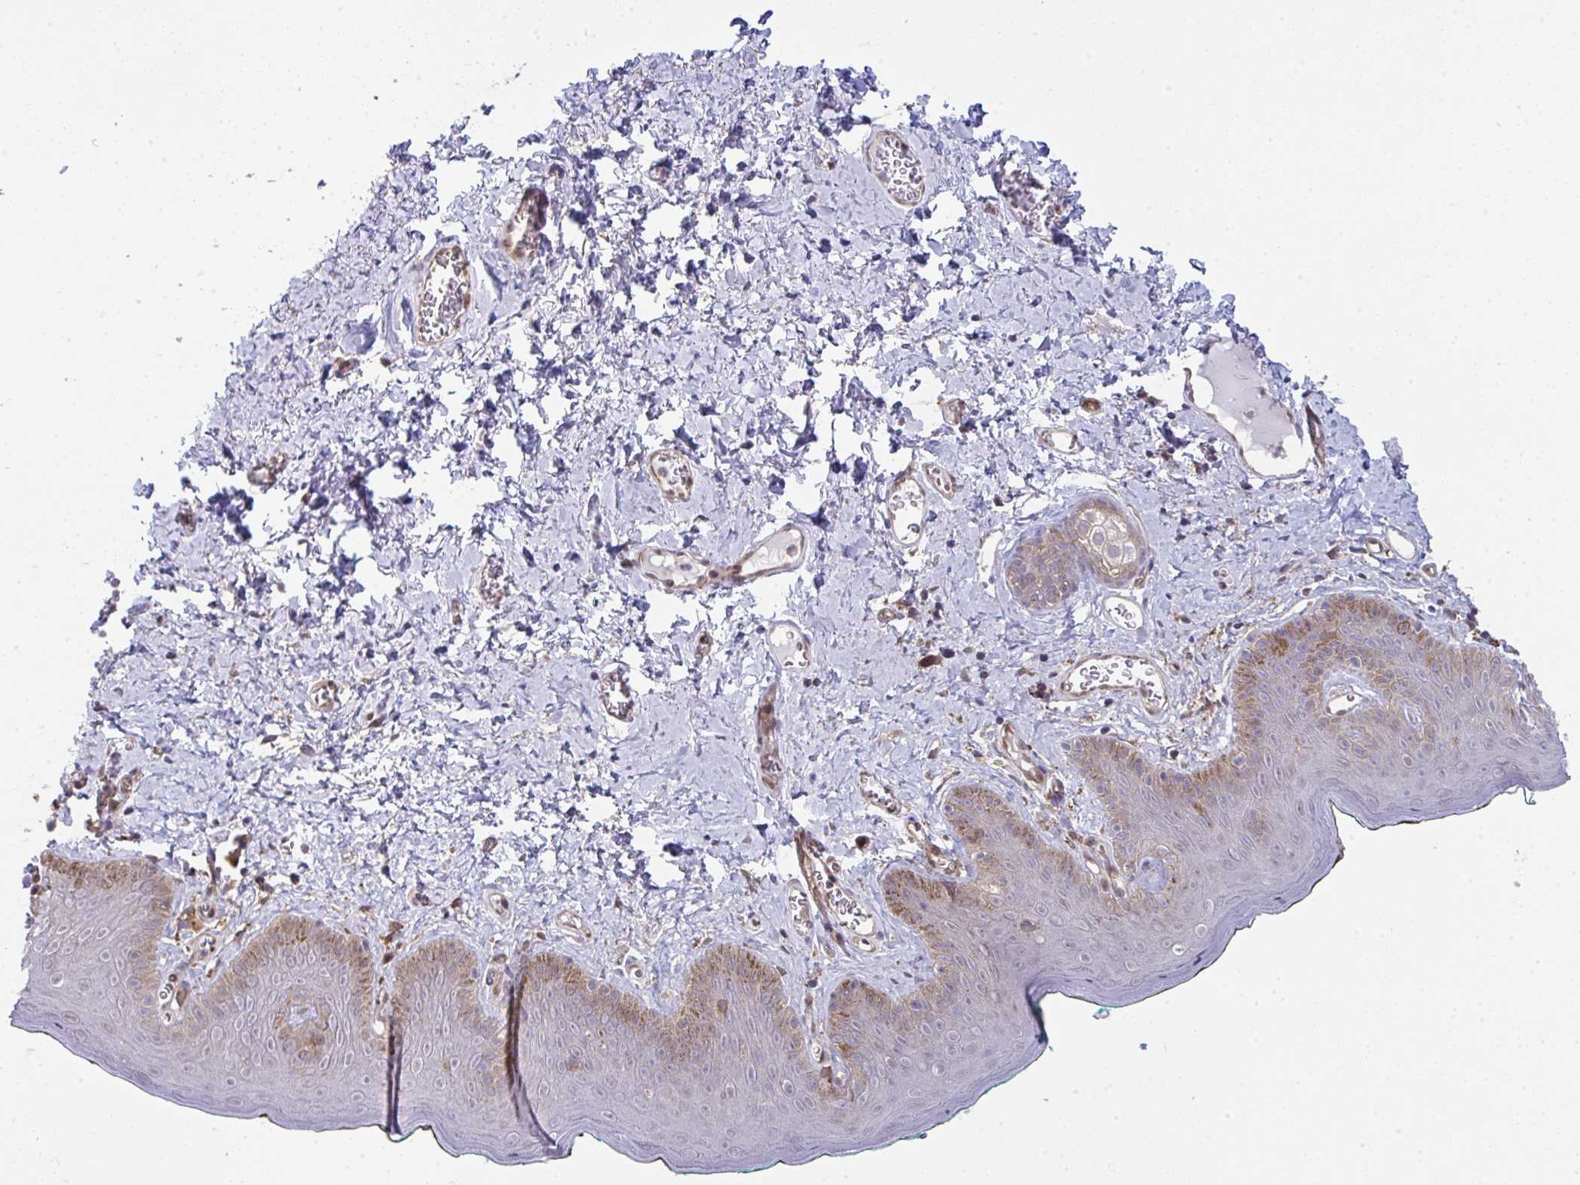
{"staining": {"intensity": "moderate", "quantity": "<25%", "location": "cytoplasmic/membranous"}, "tissue": "skin", "cell_type": "Epidermal cells", "image_type": "normal", "snomed": [{"axis": "morphology", "description": "Normal tissue, NOS"}, {"axis": "topography", "description": "Vulva"}, {"axis": "topography", "description": "Peripheral nerve tissue"}], "caption": "A high-resolution photomicrograph shows immunohistochemistry staining of benign skin, which displays moderate cytoplasmic/membranous positivity in approximately <25% of epidermal cells.", "gene": "ALDH16A1", "patient": {"sex": "female", "age": 66}}